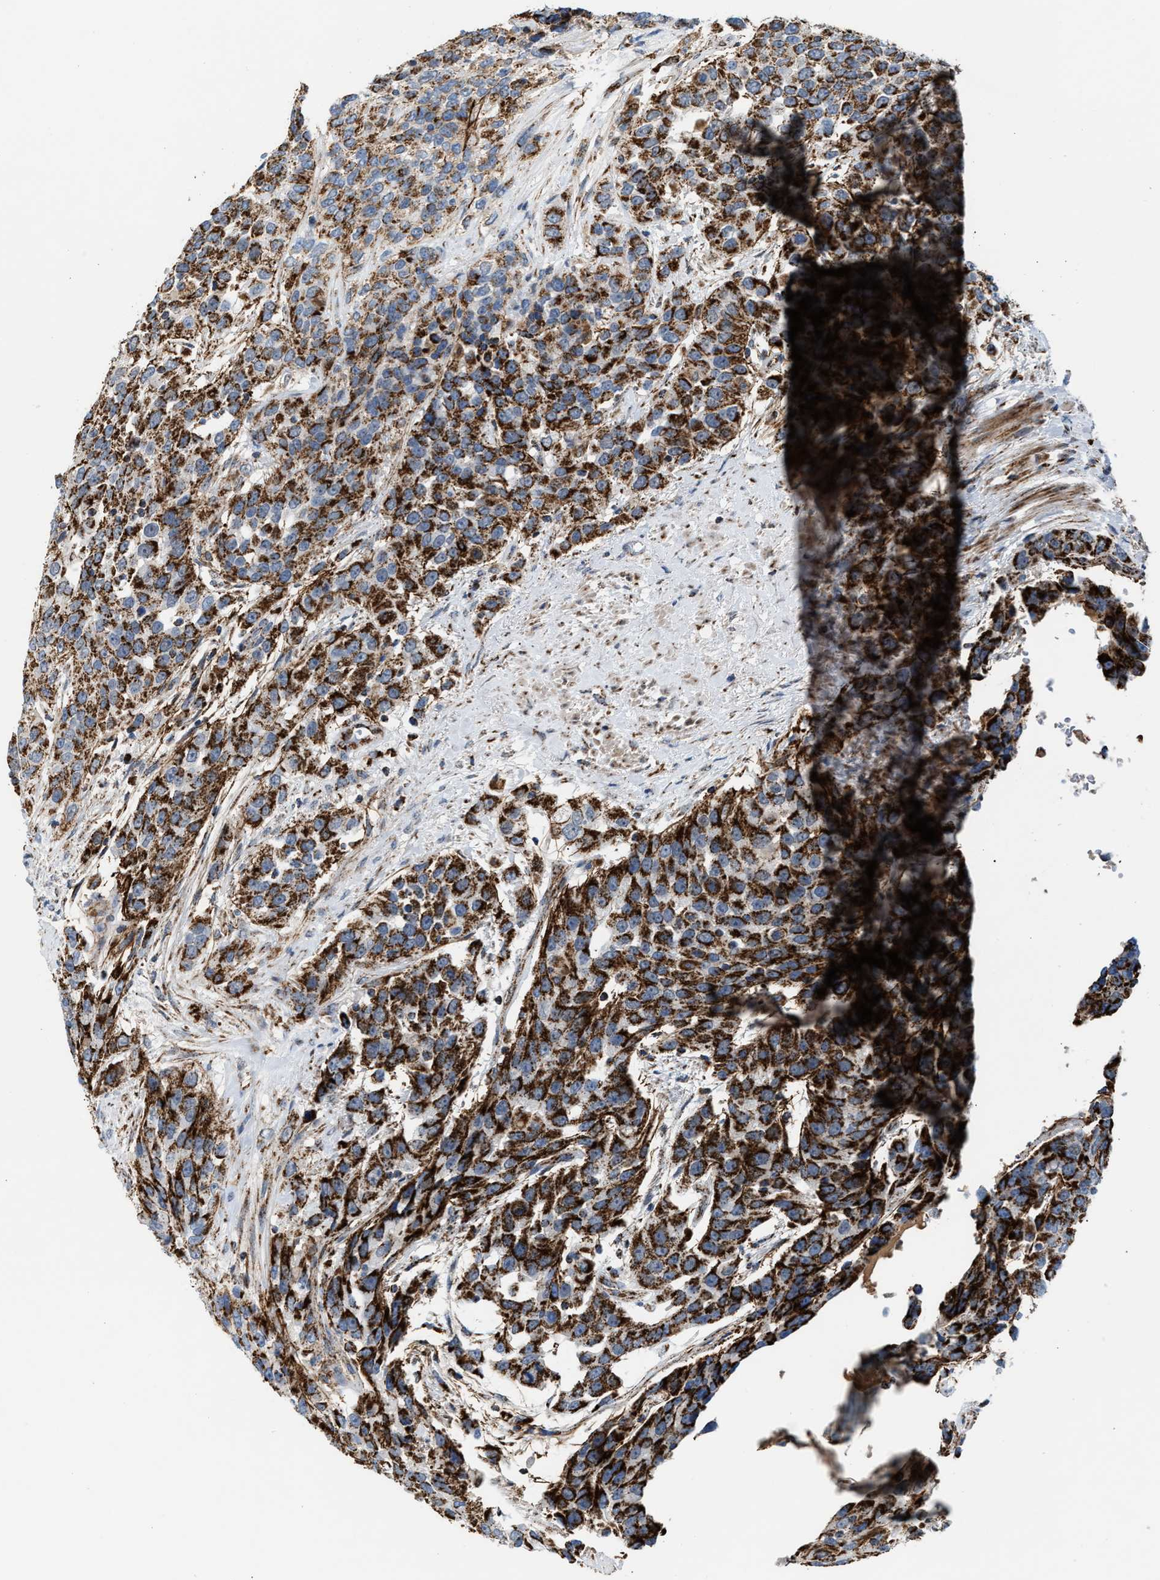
{"staining": {"intensity": "moderate", "quantity": ">75%", "location": "cytoplasmic/membranous"}, "tissue": "urothelial cancer", "cell_type": "Tumor cells", "image_type": "cancer", "snomed": [{"axis": "morphology", "description": "Urothelial carcinoma, High grade"}, {"axis": "topography", "description": "Urinary bladder"}], "caption": "Brown immunohistochemical staining in urothelial cancer shows moderate cytoplasmic/membranous staining in approximately >75% of tumor cells.", "gene": "PMPCA", "patient": {"sex": "female", "age": 80}}